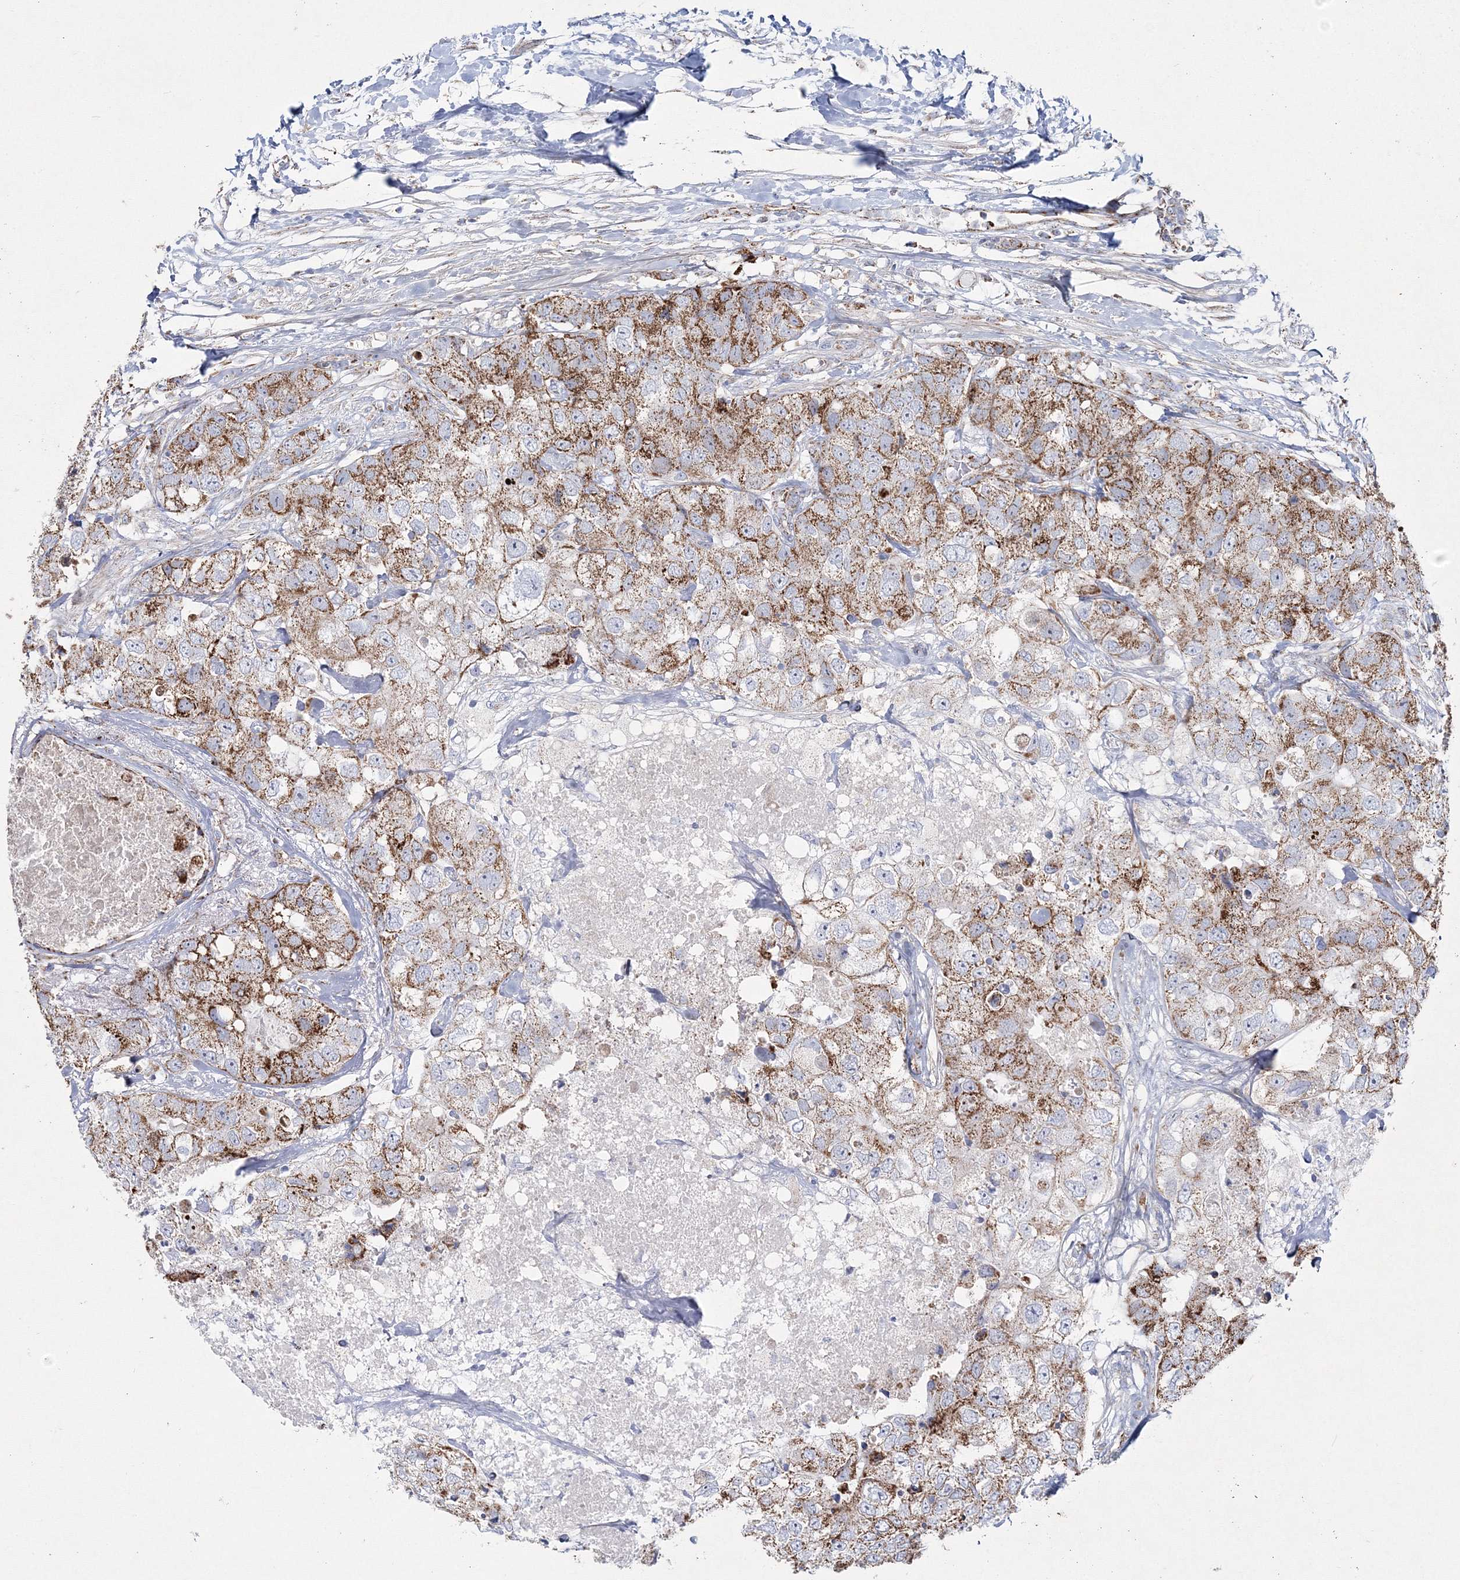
{"staining": {"intensity": "strong", "quantity": "25%-75%", "location": "cytoplasmic/membranous"}, "tissue": "breast cancer", "cell_type": "Tumor cells", "image_type": "cancer", "snomed": [{"axis": "morphology", "description": "Duct carcinoma"}, {"axis": "topography", "description": "Breast"}], "caption": "The immunohistochemical stain highlights strong cytoplasmic/membranous staining in tumor cells of infiltrating ductal carcinoma (breast) tissue. (DAB (3,3'-diaminobenzidine) IHC with brightfield microscopy, high magnification).", "gene": "HIBCH", "patient": {"sex": "female", "age": 62}}